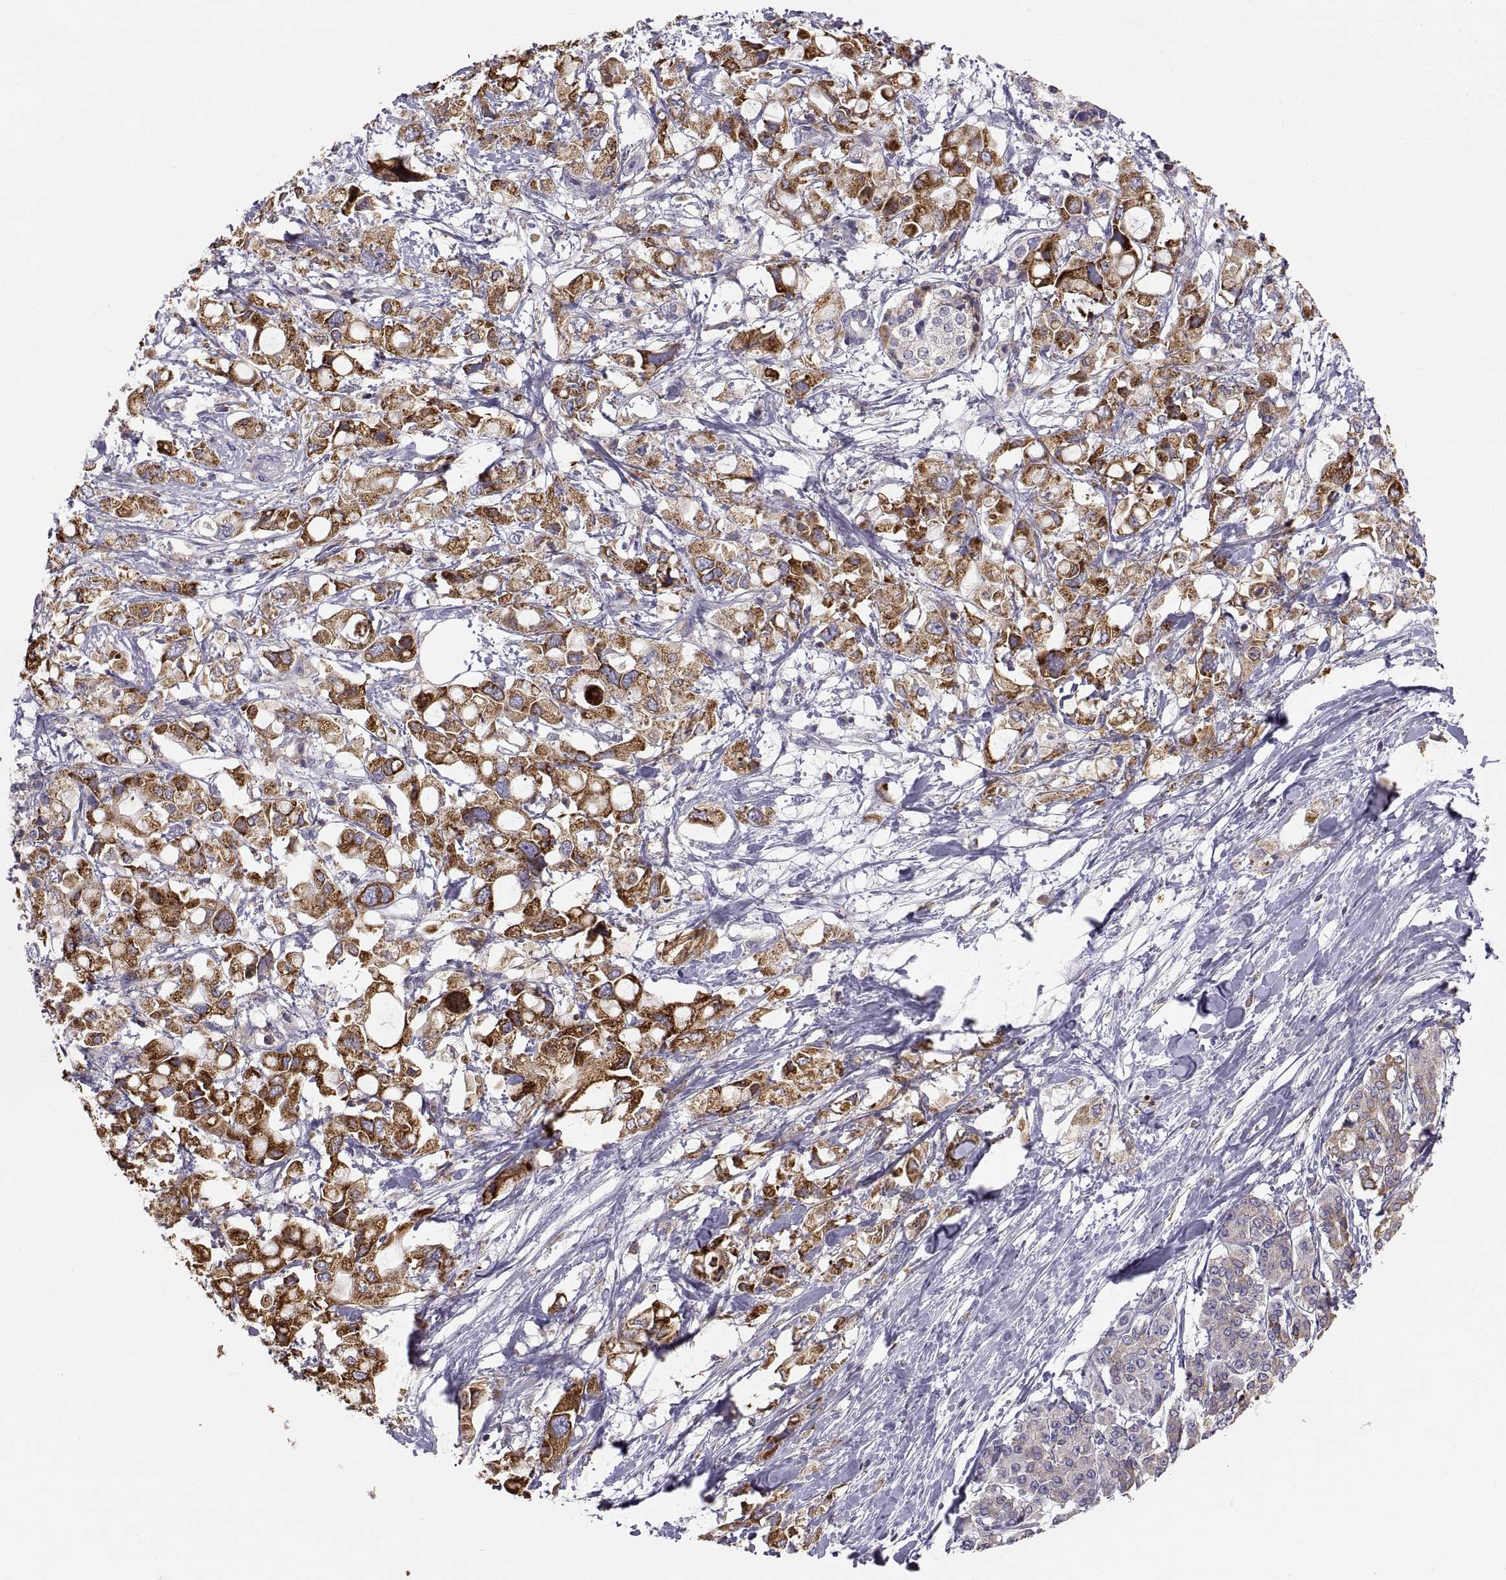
{"staining": {"intensity": "strong", "quantity": ">75%", "location": "cytoplasmic/membranous"}, "tissue": "pancreatic cancer", "cell_type": "Tumor cells", "image_type": "cancer", "snomed": [{"axis": "morphology", "description": "Adenocarcinoma, NOS"}, {"axis": "topography", "description": "Pancreas"}], "caption": "This histopathology image exhibits pancreatic cancer (adenocarcinoma) stained with immunohistochemistry to label a protein in brown. The cytoplasmic/membranous of tumor cells show strong positivity for the protein. Nuclei are counter-stained blue.", "gene": "ERO1A", "patient": {"sex": "female", "age": 56}}